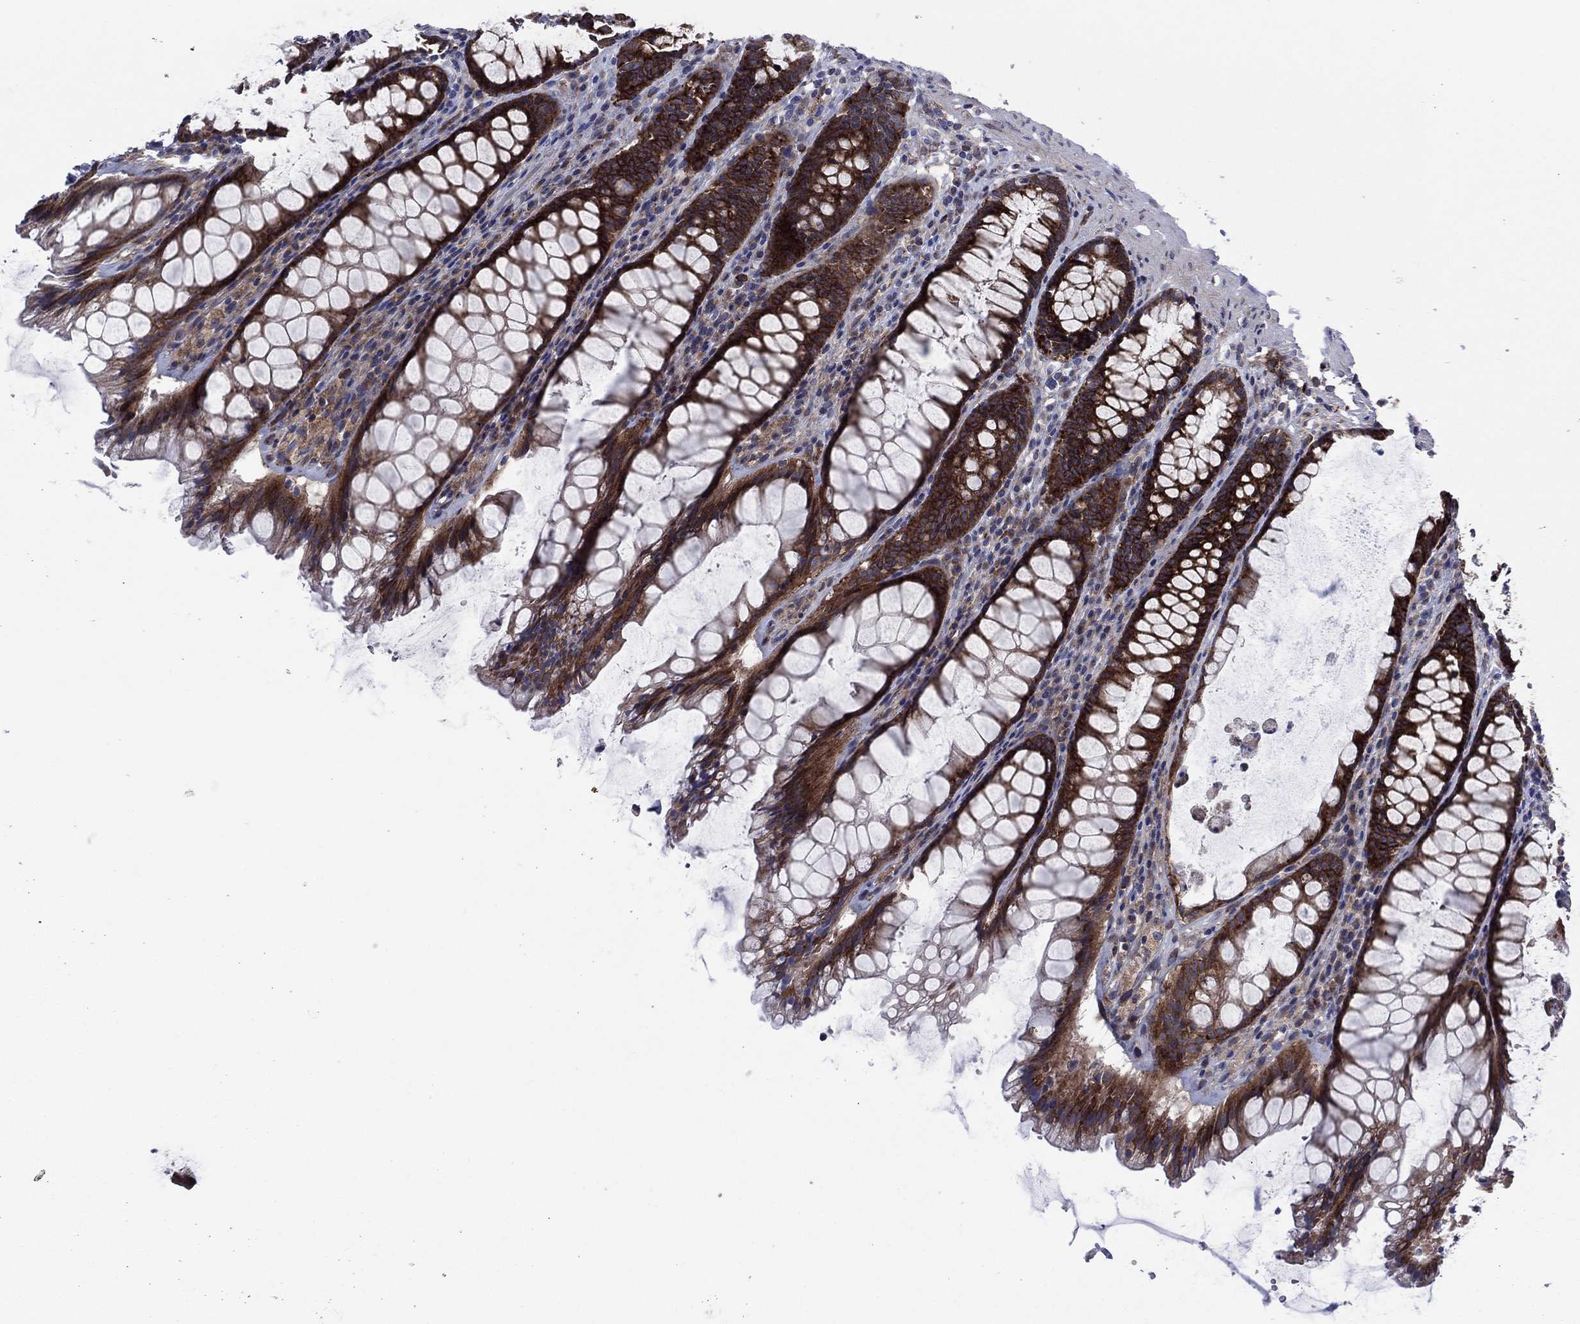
{"staining": {"intensity": "strong", "quantity": ">75%", "location": "cytoplasmic/membranous"}, "tissue": "rectum", "cell_type": "Glandular cells", "image_type": "normal", "snomed": [{"axis": "morphology", "description": "Normal tissue, NOS"}, {"axis": "topography", "description": "Rectum"}], "caption": "Protein staining of normal rectum displays strong cytoplasmic/membranous positivity in about >75% of glandular cells. (DAB (3,3'-diaminobenzidine) = brown stain, brightfield microscopy at high magnification).", "gene": "GPR155", "patient": {"sex": "male", "age": 72}}